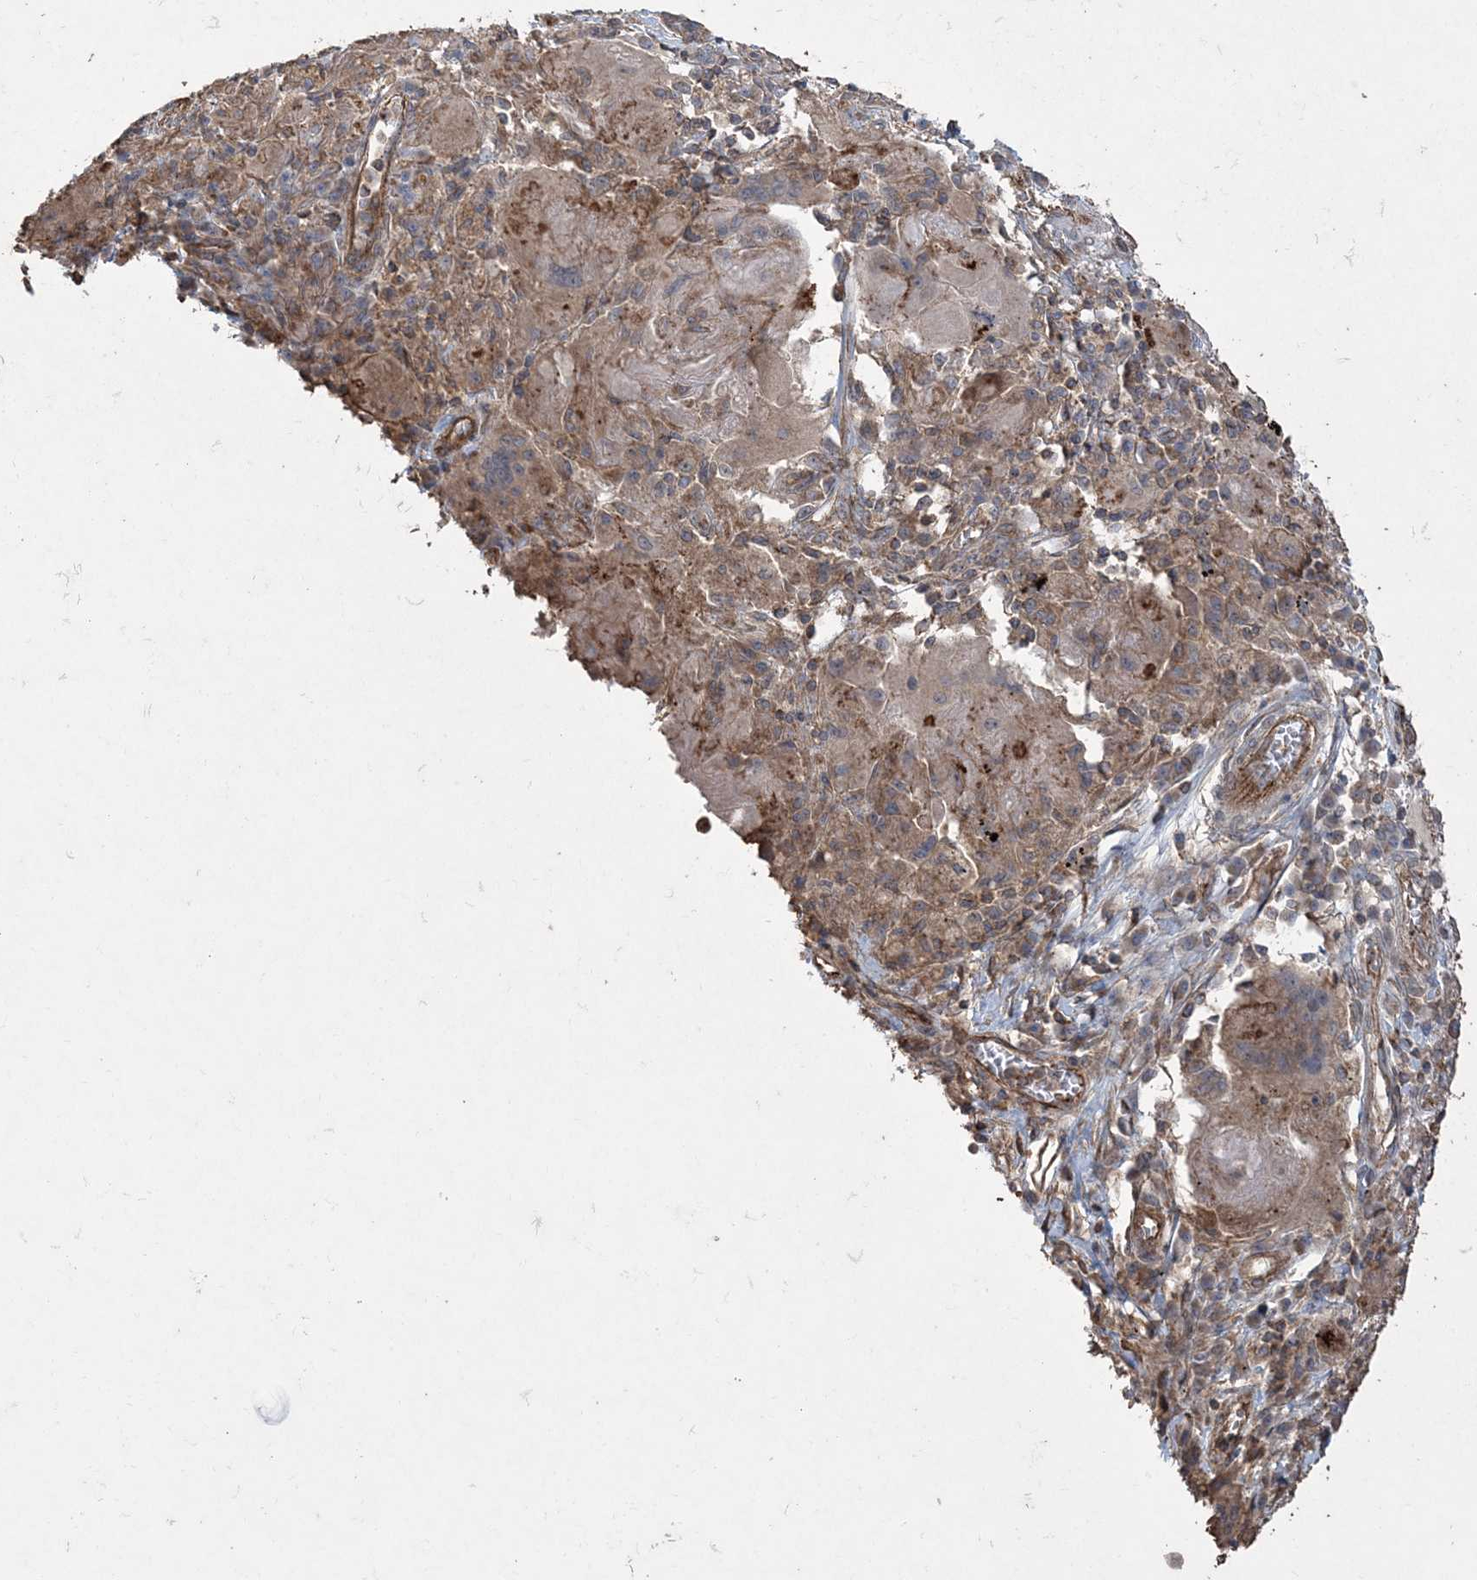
{"staining": {"intensity": "moderate", "quantity": ">75%", "location": "cytoplasmic/membranous"}, "tissue": "lung cancer", "cell_type": "Tumor cells", "image_type": "cancer", "snomed": [{"axis": "morphology", "description": "Squamous cell carcinoma, NOS"}, {"axis": "topography", "description": "Lung"}], "caption": "Immunohistochemical staining of lung cancer displays moderate cytoplasmic/membranous protein expression in approximately >75% of tumor cells.", "gene": "TTC7A", "patient": {"sex": "male", "age": 61}}